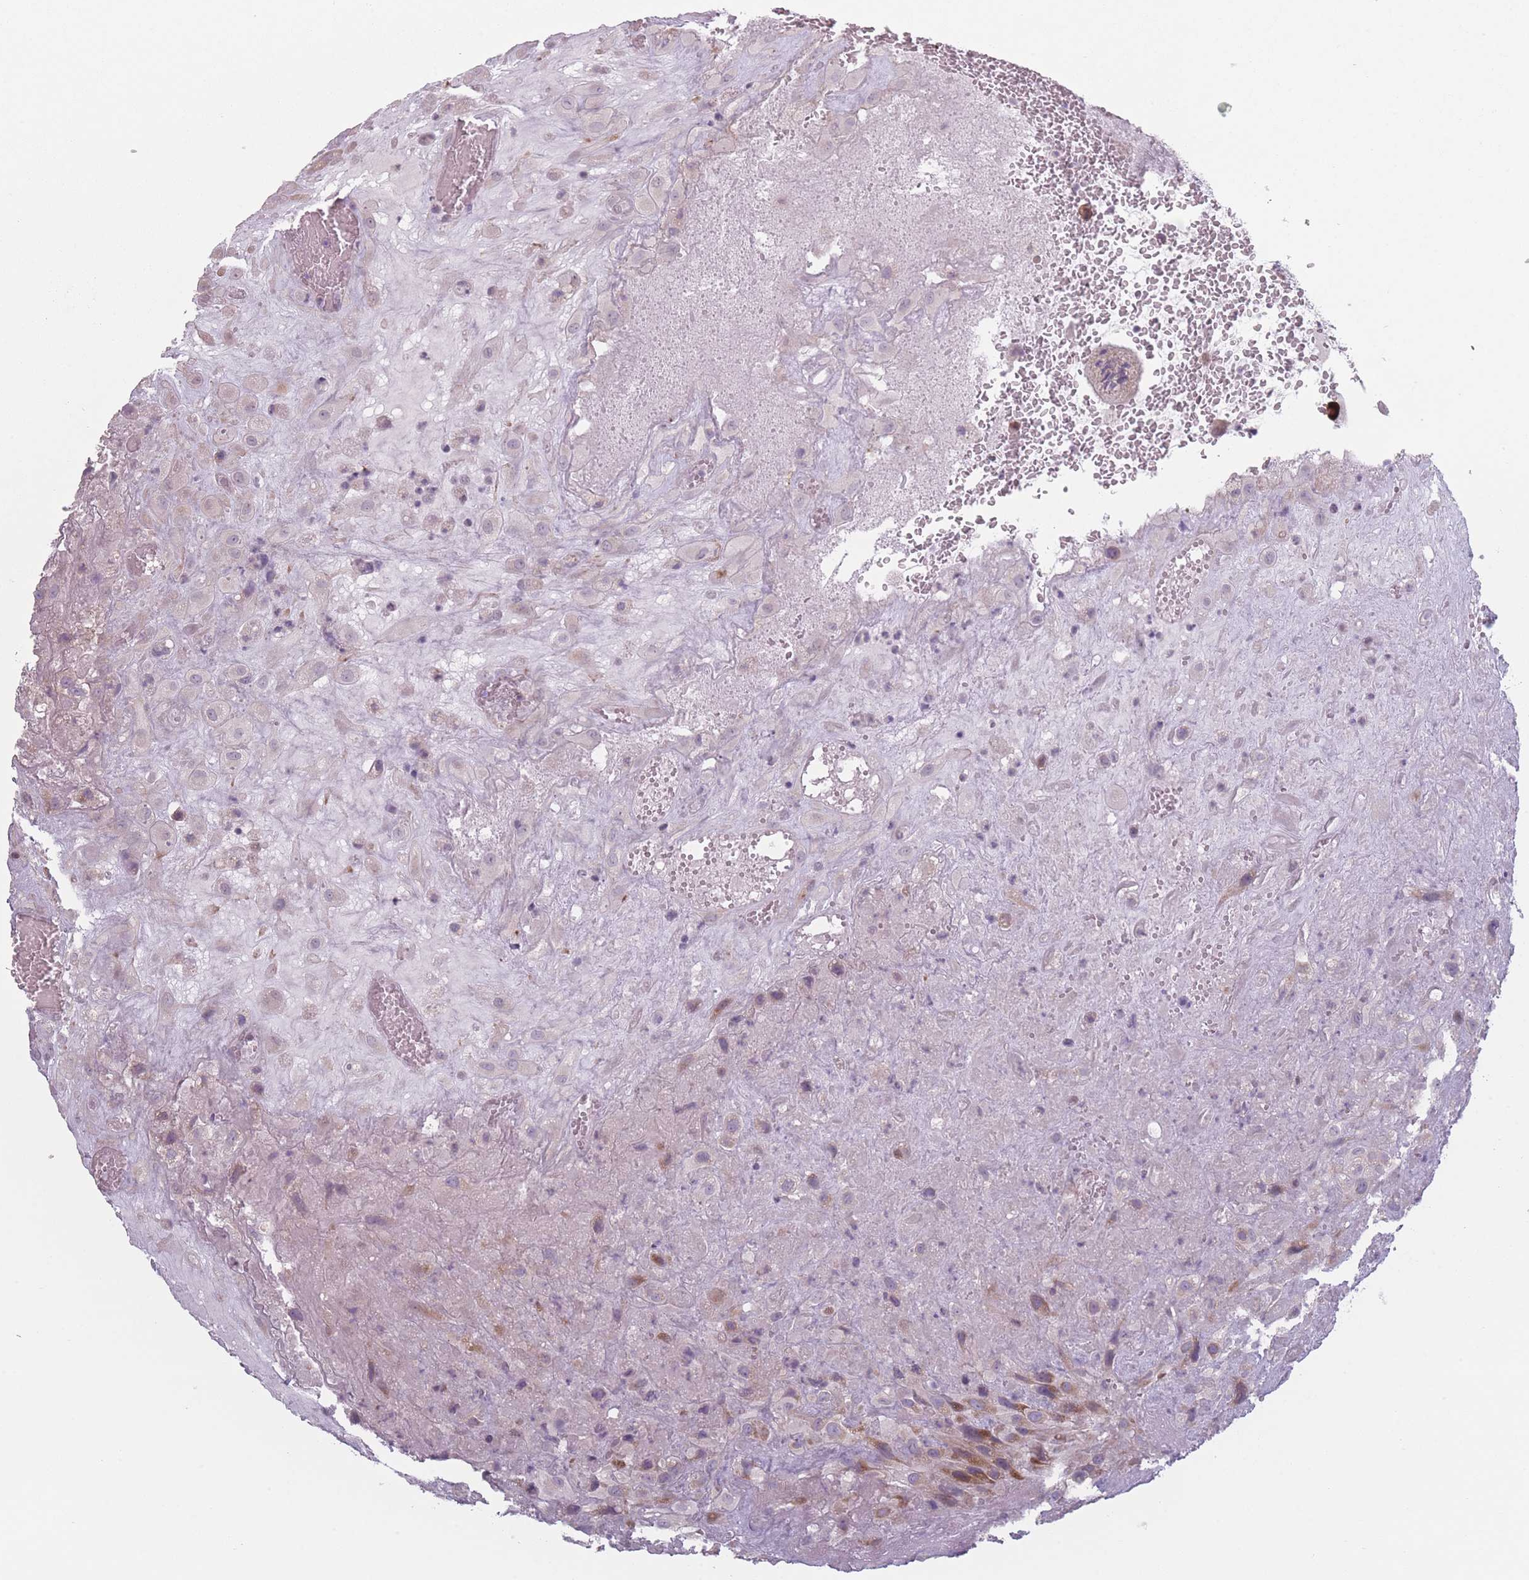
{"staining": {"intensity": "negative", "quantity": "none", "location": "none"}, "tissue": "placenta", "cell_type": "Decidual cells", "image_type": "normal", "snomed": [{"axis": "morphology", "description": "Normal tissue, NOS"}, {"axis": "topography", "description": "Placenta"}], "caption": "Immunohistochemistry (IHC) of benign placenta displays no positivity in decidual cells. Brightfield microscopy of immunohistochemistry stained with DAB (brown) and hematoxylin (blue), captured at high magnification.", "gene": "RASL10B", "patient": {"sex": "female", "age": 35}}